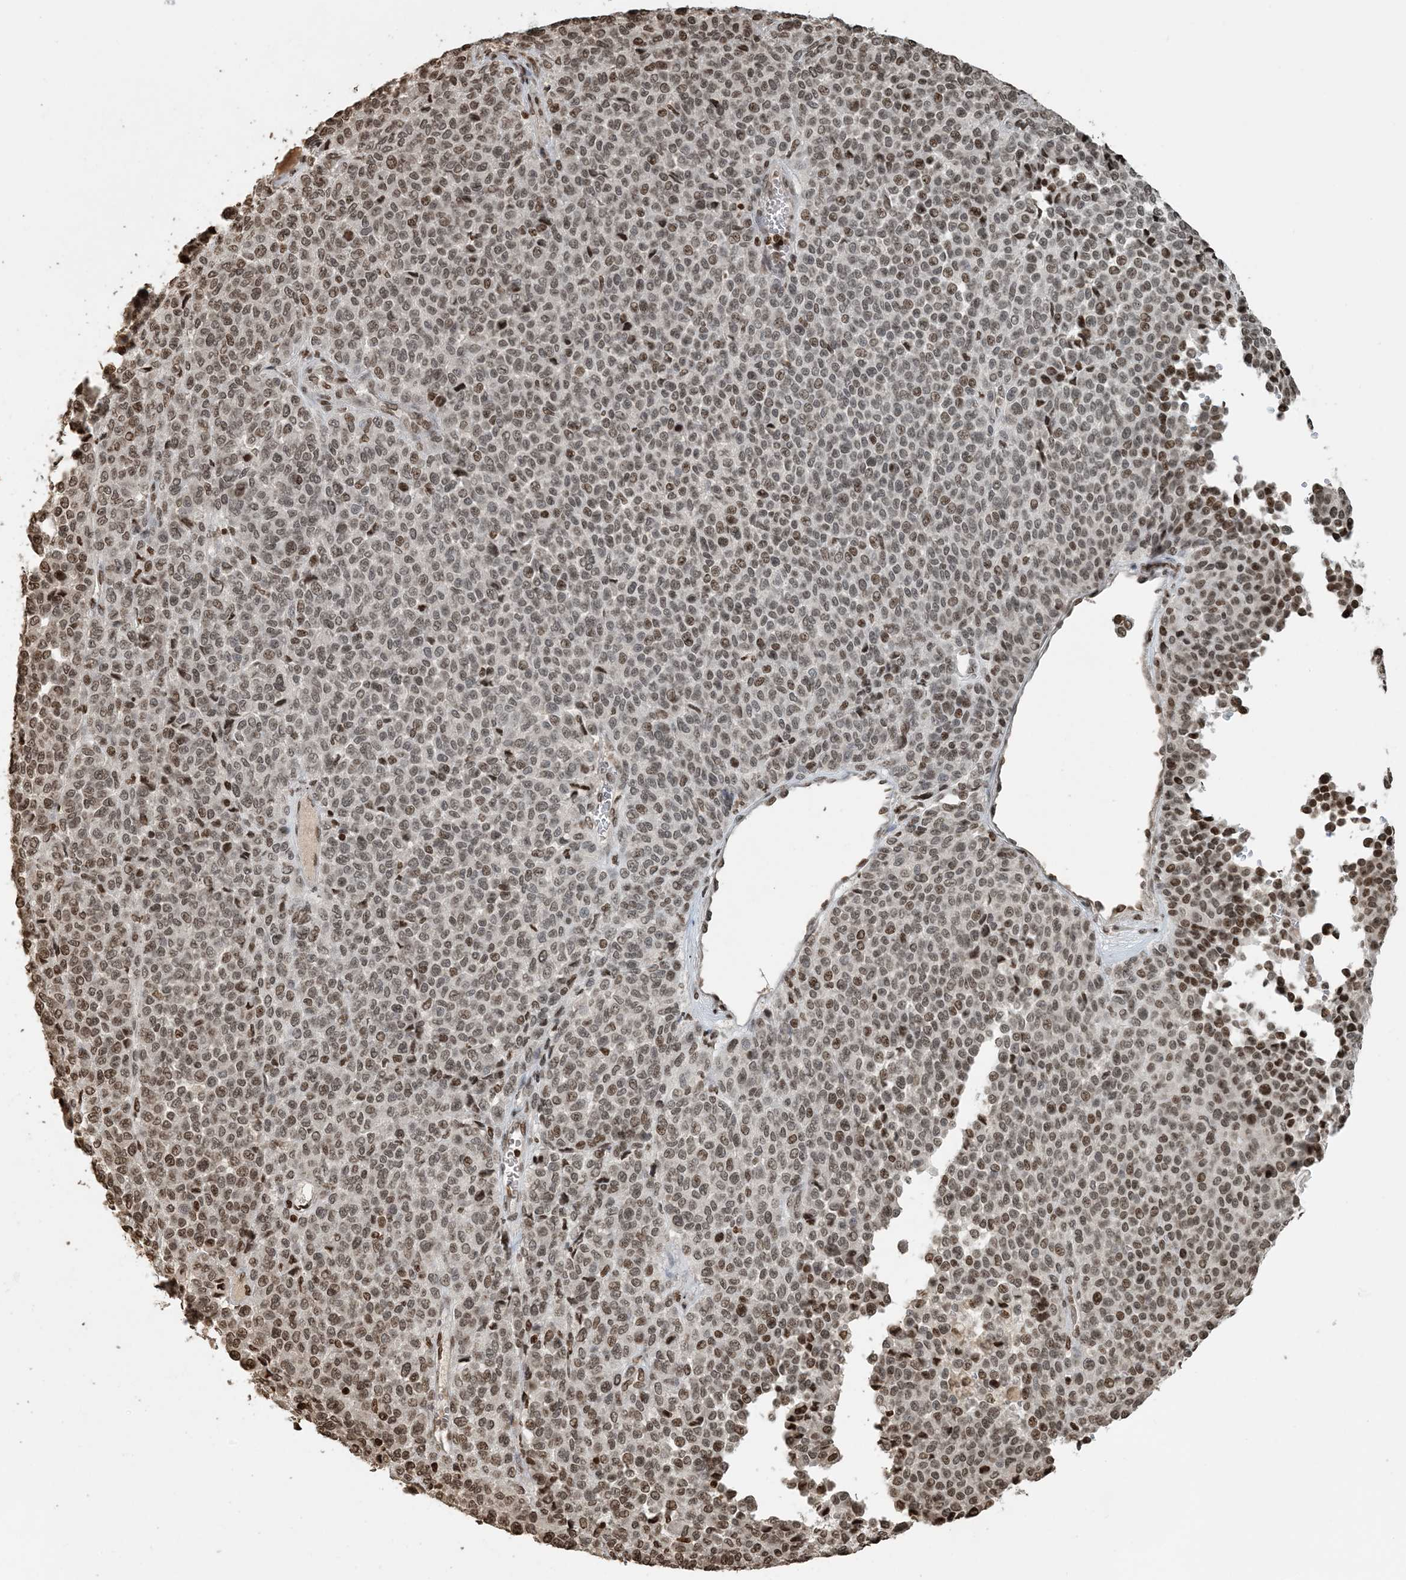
{"staining": {"intensity": "weak", "quantity": "<25%", "location": "nuclear"}, "tissue": "melanoma", "cell_type": "Tumor cells", "image_type": "cancer", "snomed": [{"axis": "morphology", "description": "Malignant melanoma, Metastatic site"}, {"axis": "topography", "description": "Pancreas"}], "caption": "An image of malignant melanoma (metastatic site) stained for a protein displays no brown staining in tumor cells.", "gene": "H3-3B", "patient": {"sex": "female", "age": 30}}